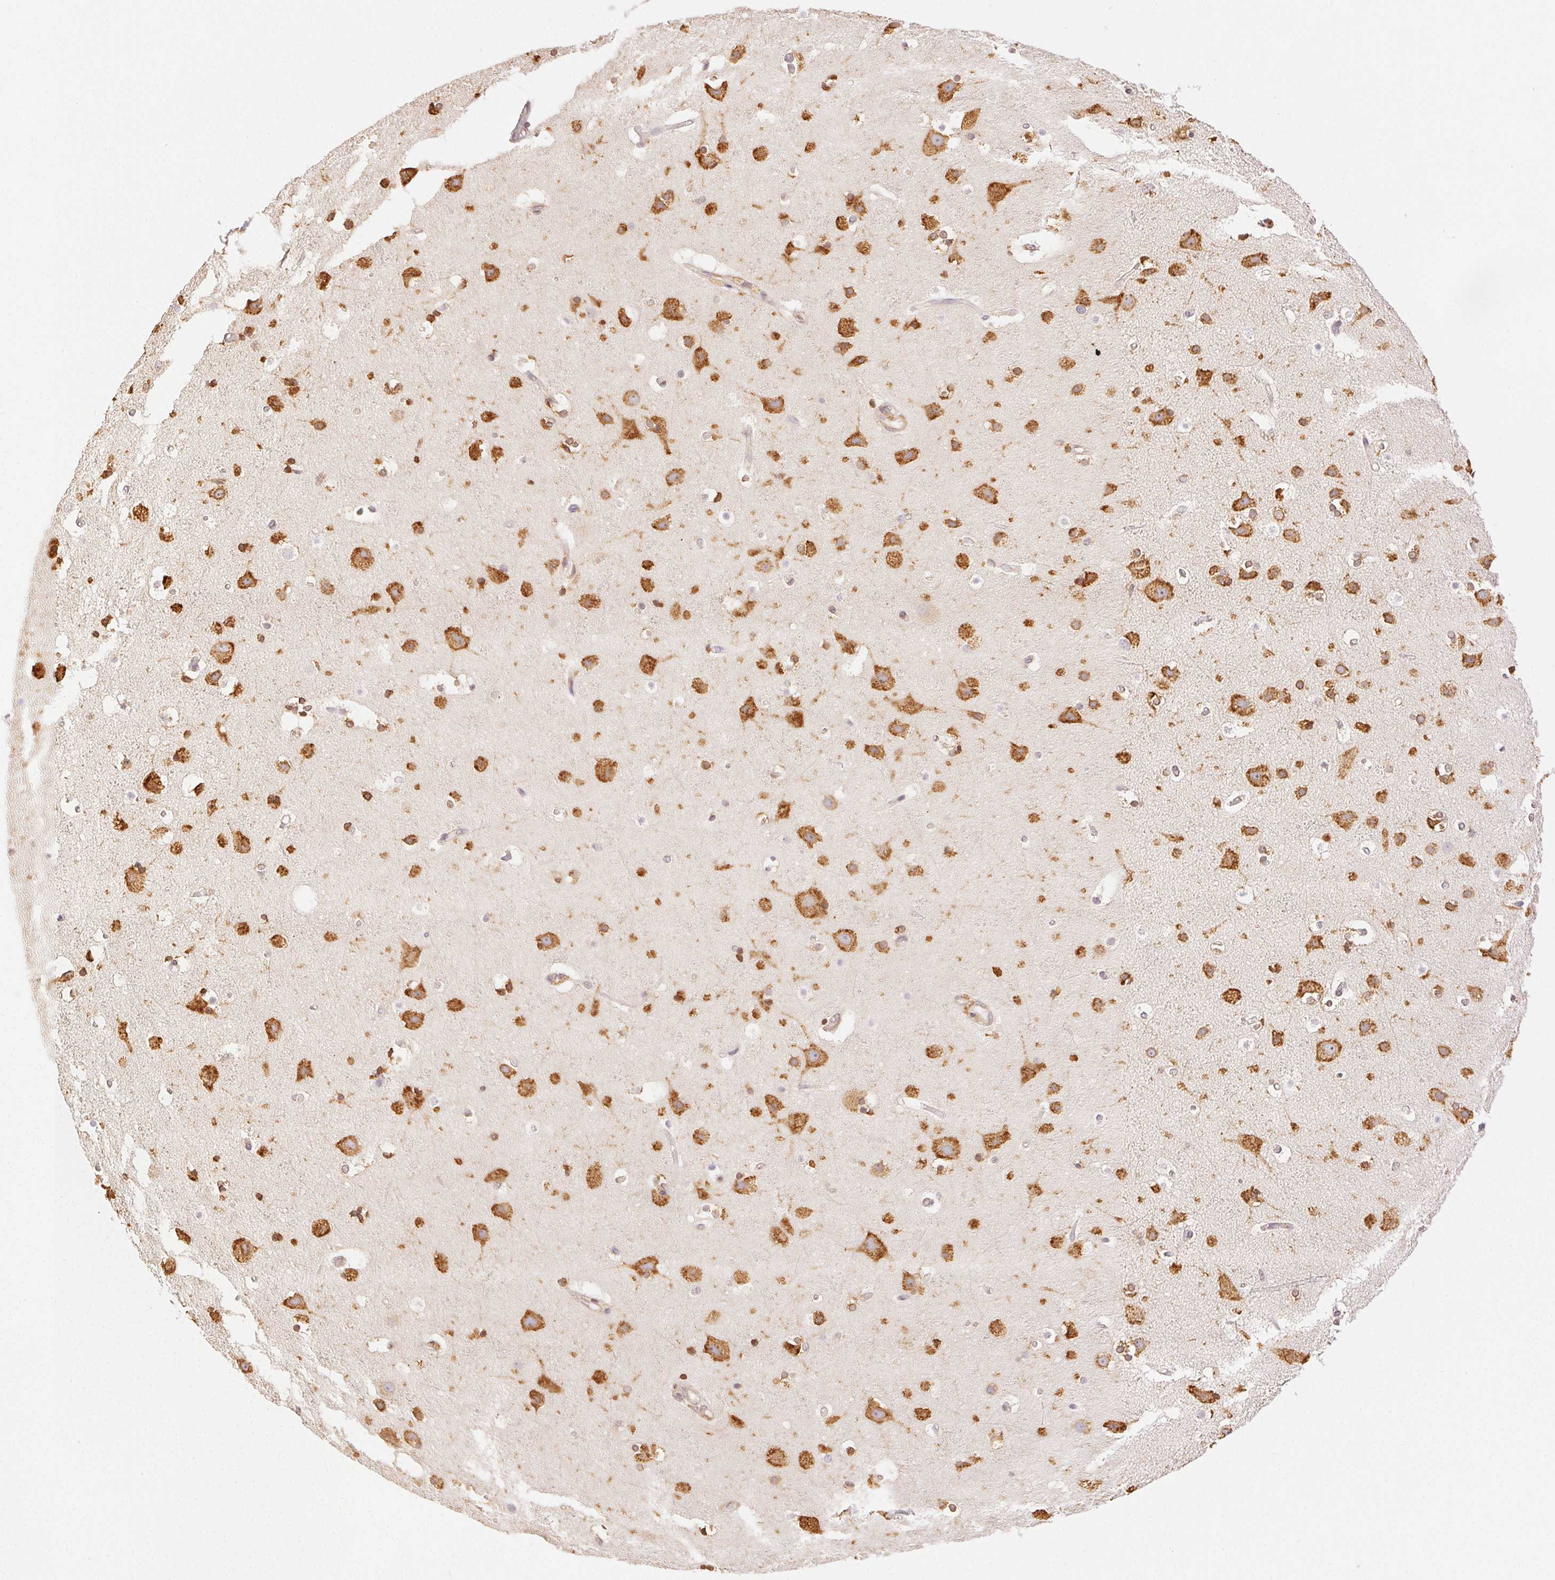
{"staining": {"intensity": "negative", "quantity": "none", "location": "none"}, "tissue": "cerebral cortex", "cell_type": "Endothelial cells", "image_type": "normal", "snomed": [{"axis": "morphology", "description": "Normal tissue, NOS"}, {"axis": "topography", "description": "Cerebral cortex"}], "caption": "IHC photomicrograph of unremarkable human cerebral cortex stained for a protein (brown), which demonstrates no staining in endothelial cells.", "gene": "ENTREP1", "patient": {"sex": "female", "age": 52}}